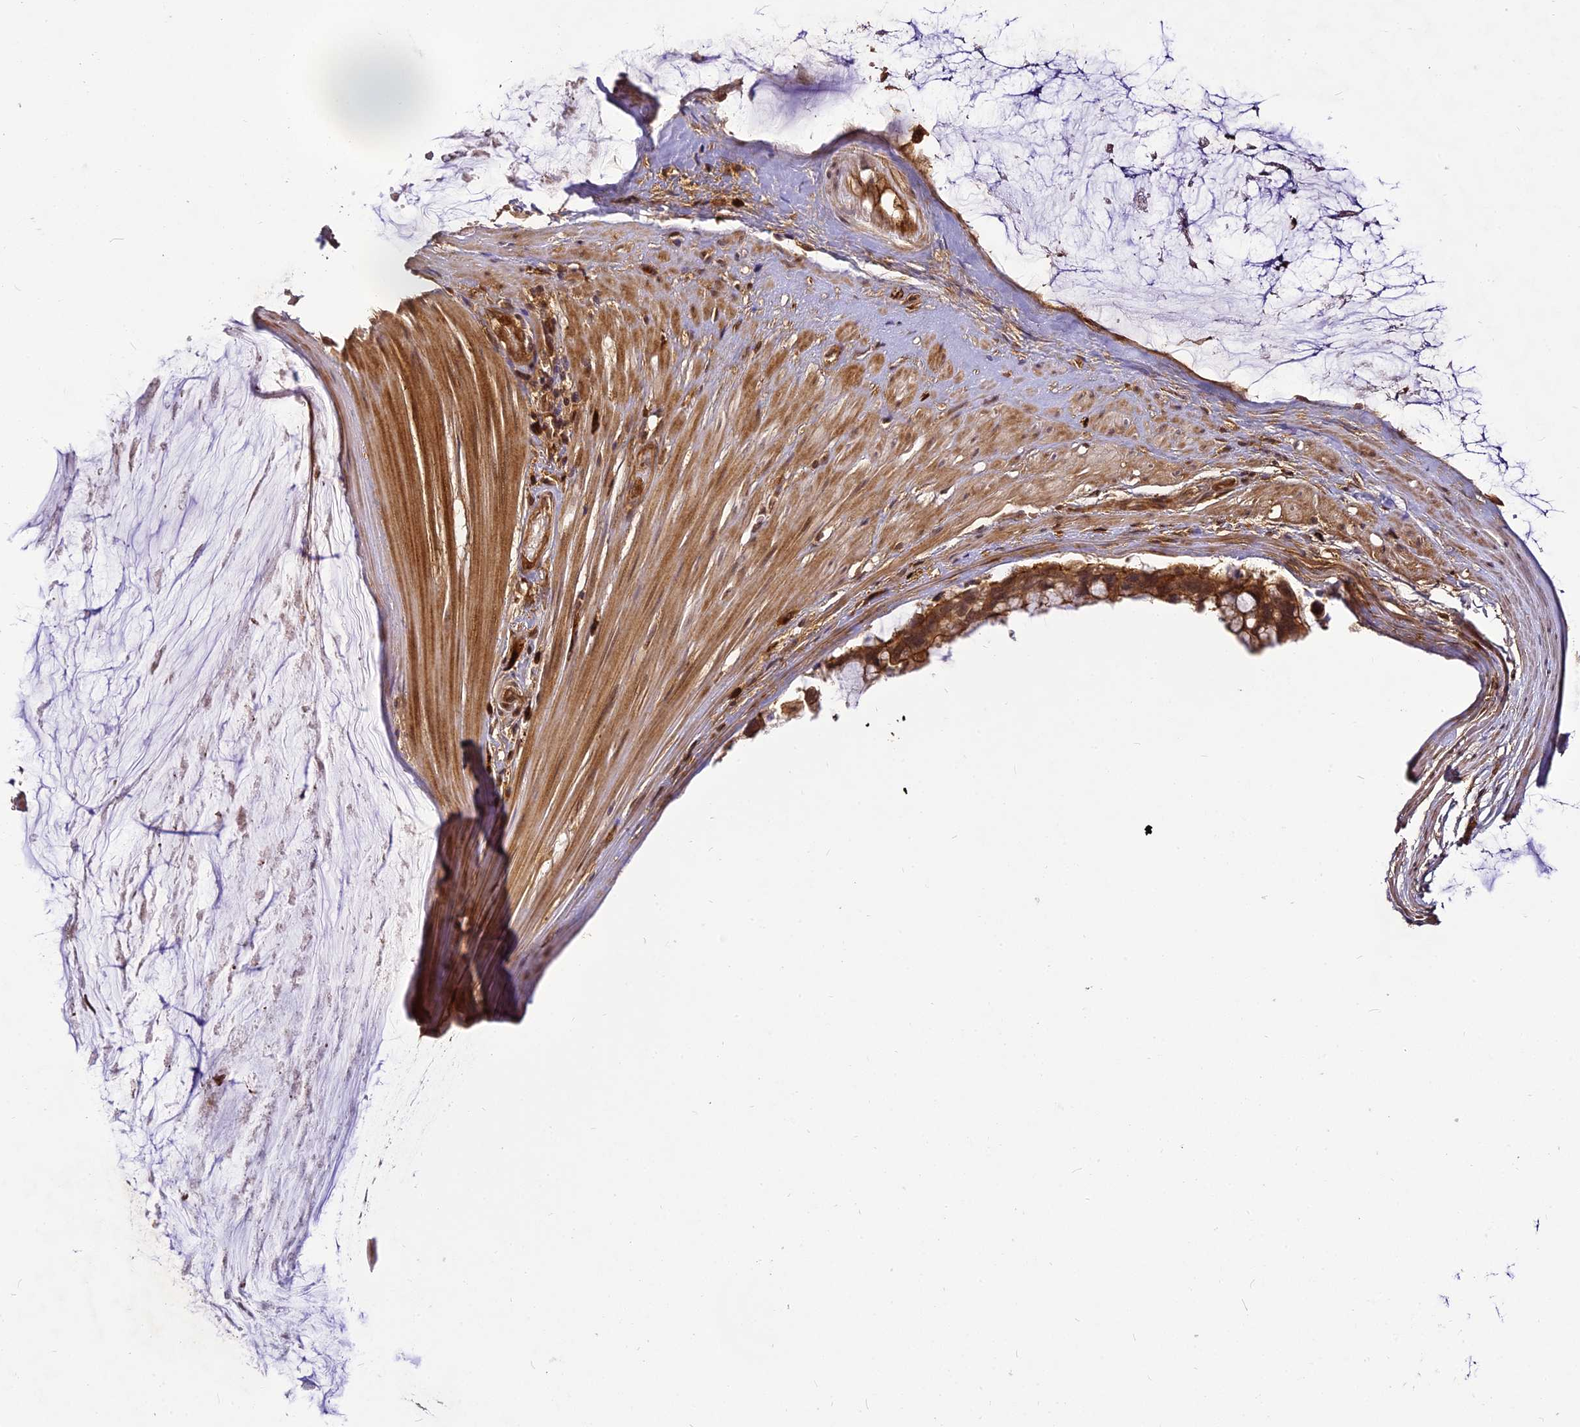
{"staining": {"intensity": "moderate", "quantity": ">75%", "location": "cytoplasmic/membranous"}, "tissue": "ovarian cancer", "cell_type": "Tumor cells", "image_type": "cancer", "snomed": [{"axis": "morphology", "description": "Cystadenocarcinoma, mucinous, NOS"}, {"axis": "topography", "description": "Ovary"}], "caption": "Moderate cytoplasmic/membranous protein expression is appreciated in approximately >75% of tumor cells in ovarian mucinous cystadenocarcinoma.", "gene": "BCDIN3D", "patient": {"sex": "female", "age": 39}}